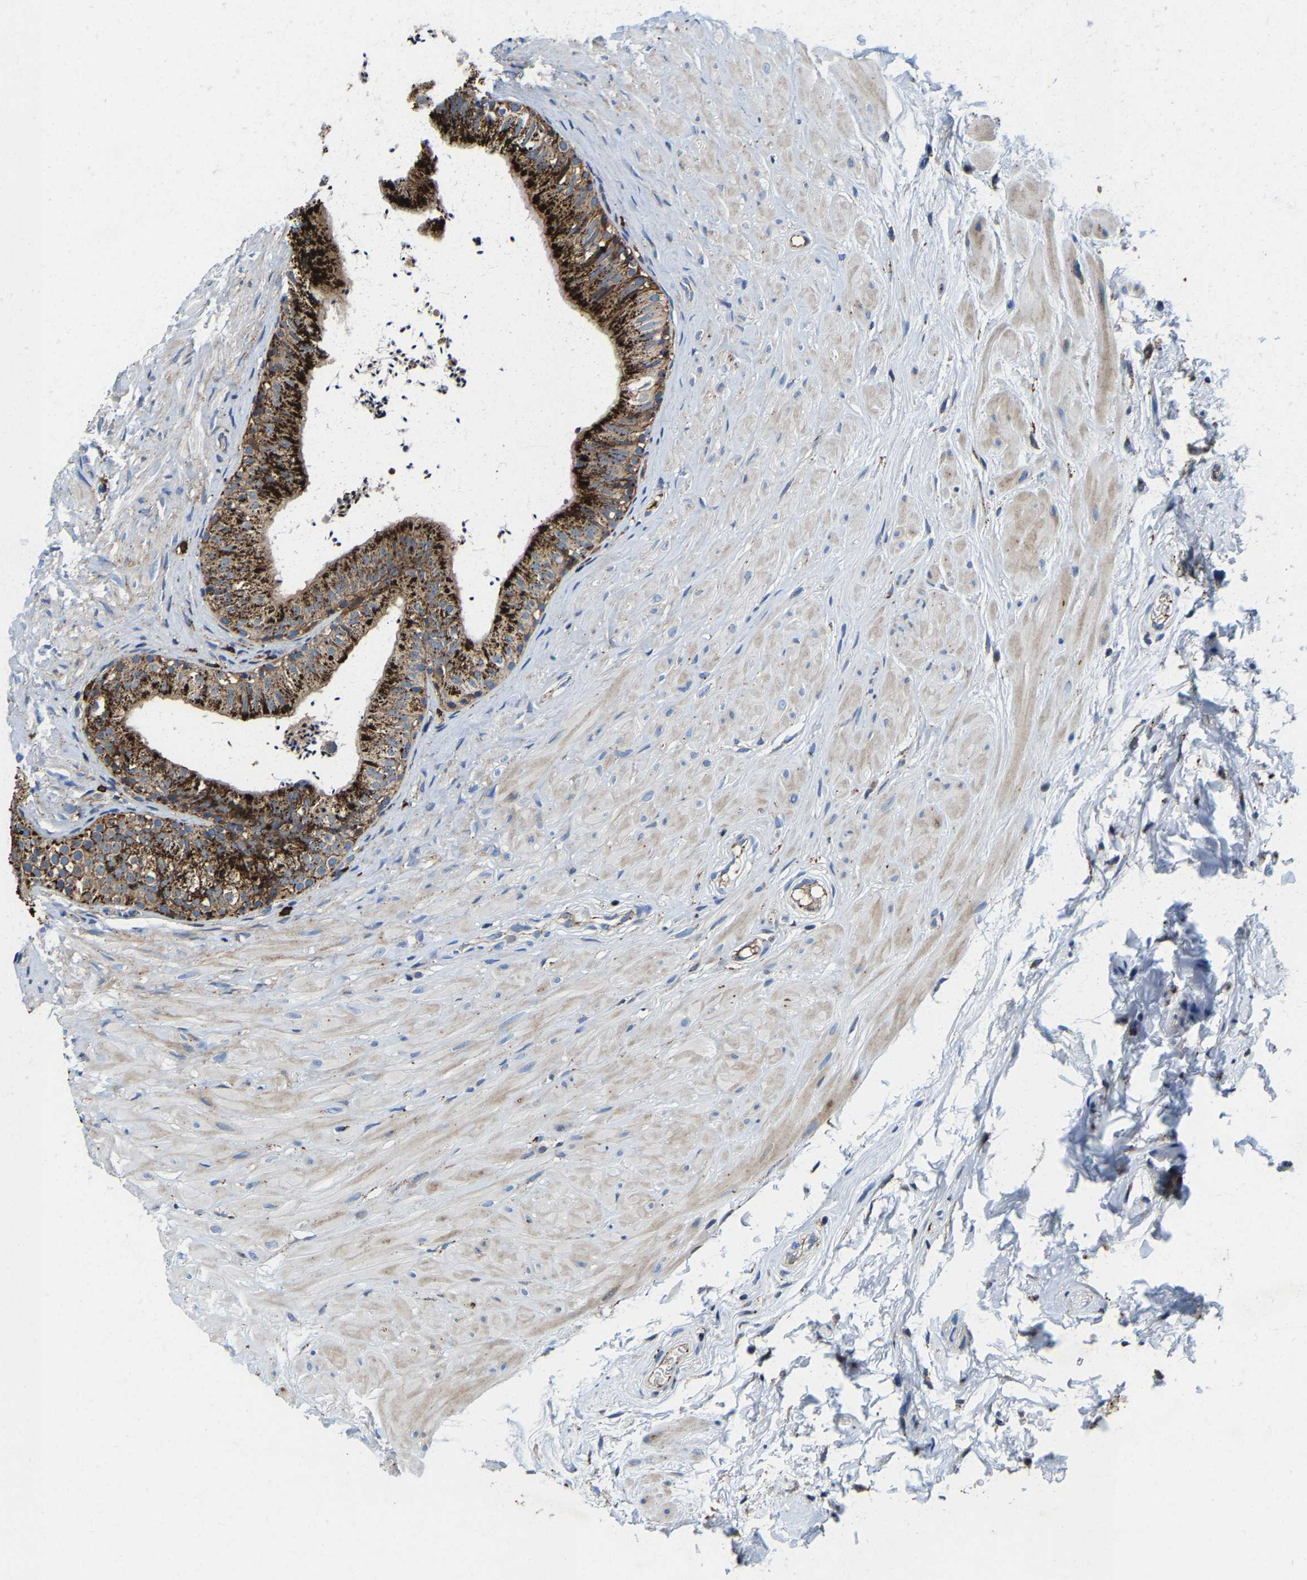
{"staining": {"intensity": "strong", "quantity": ">75%", "location": "cytoplasmic/membranous"}, "tissue": "epididymis", "cell_type": "Glandular cells", "image_type": "normal", "snomed": [{"axis": "morphology", "description": "Normal tissue, NOS"}, {"axis": "topography", "description": "Epididymis"}], "caption": "Approximately >75% of glandular cells in normal human epididymis exhibit strong cytoplasmic/membranous protein expression as visualized by brown immunohistochemical staining.", "gene": "DPP7", "patient": {"sex": "male", "age": 56}}